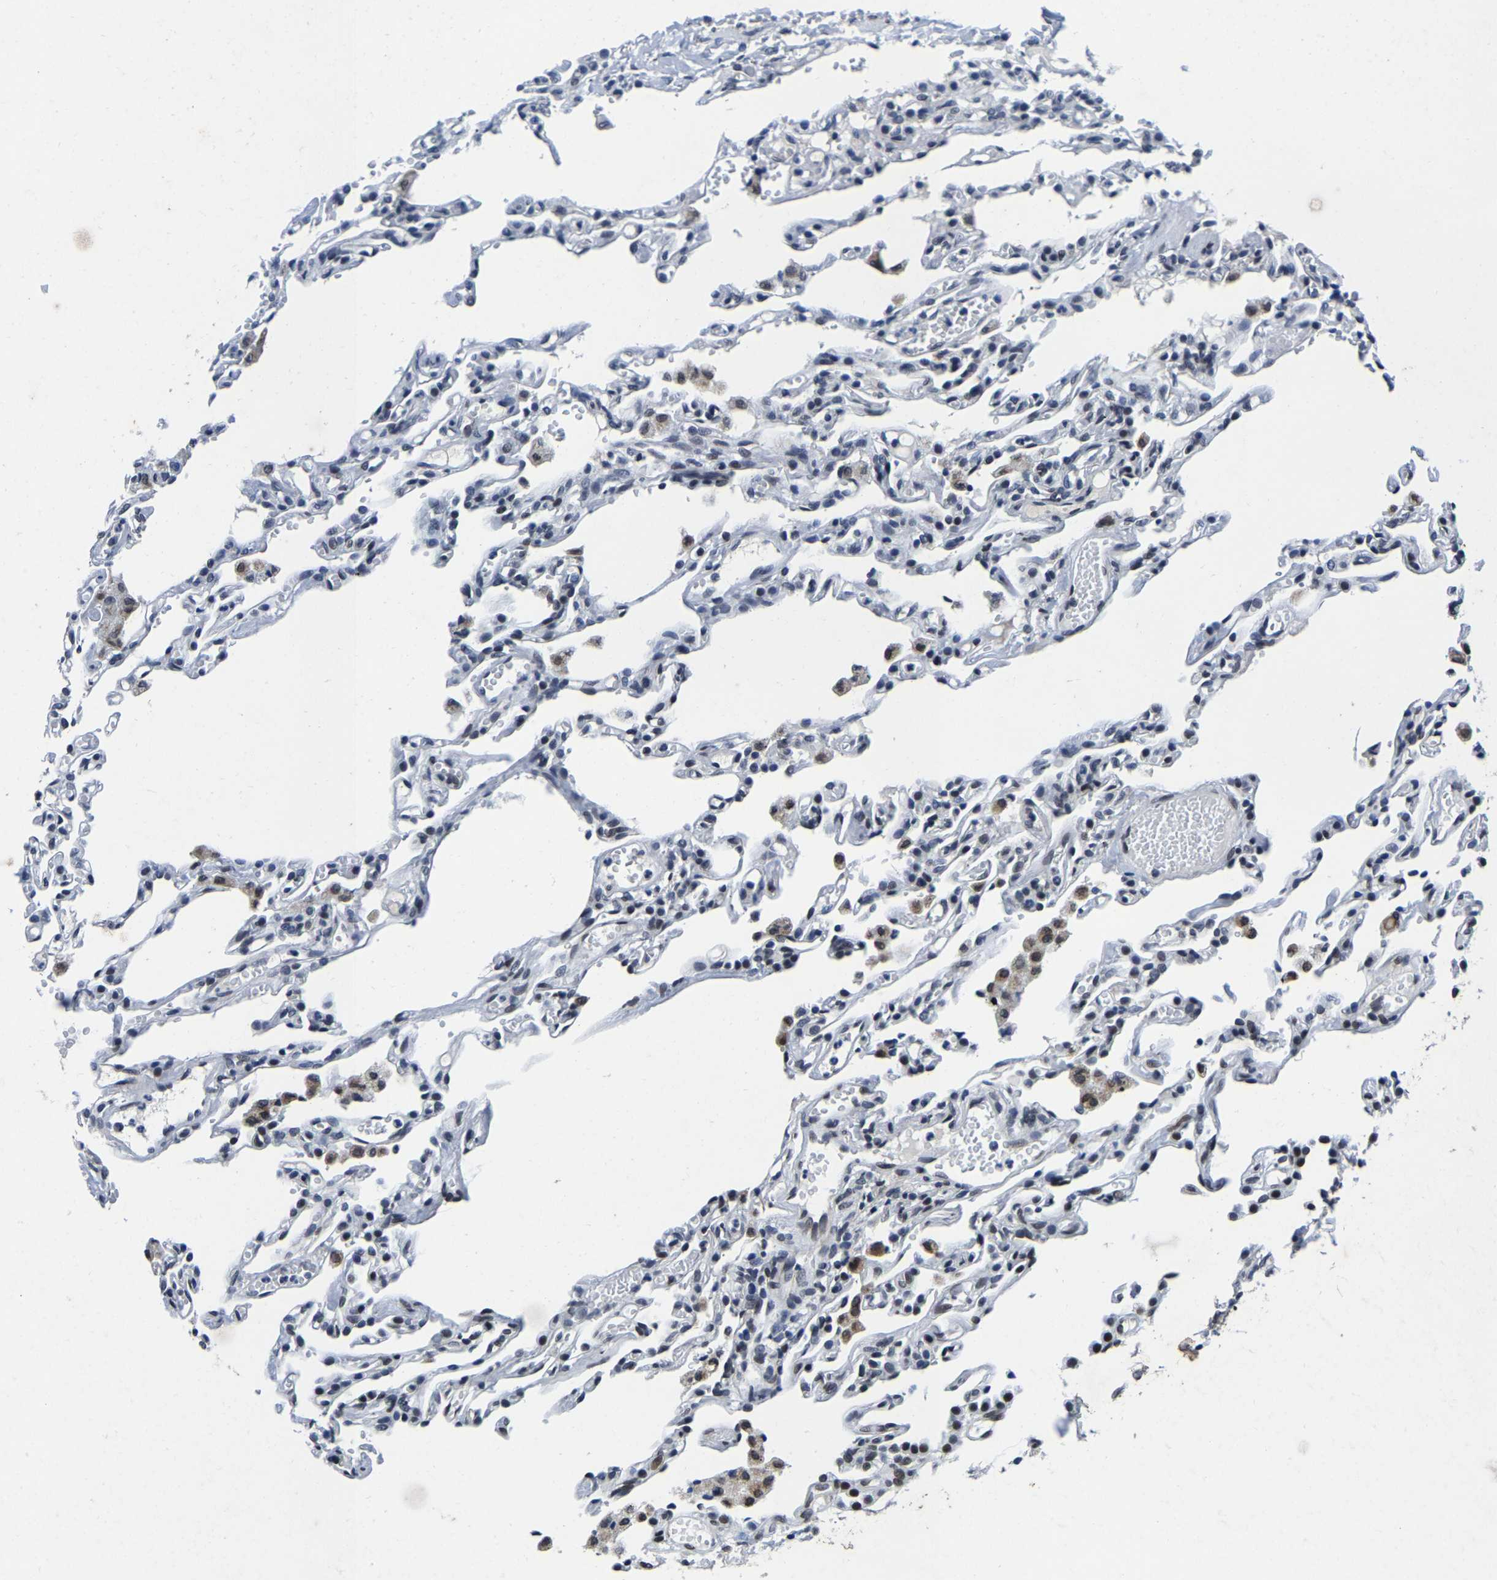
{"staining": {"intensity": "negative", "quantity": "none", "location": "none"}, "tissue": "lung", "cell_type": "Alveolar cells", "image_type": "normal", "snomed": [{"axis": "morphology", "description": "Normal tissue, NOS"}, {"axis": "topography", "description": "Lung"}], "caption": "Immunohistochemistry histopathology image of normal lung stained for a protein (brown), which shows no staining in alveolar cells. The staining was performed using DAB to visualize the protein expression in brown, while the nuclei were stained in blue with hematoxylin (Magnification: 20x).", "gene": "UBN2", "patient": {"sex": "male", "age": 21}}